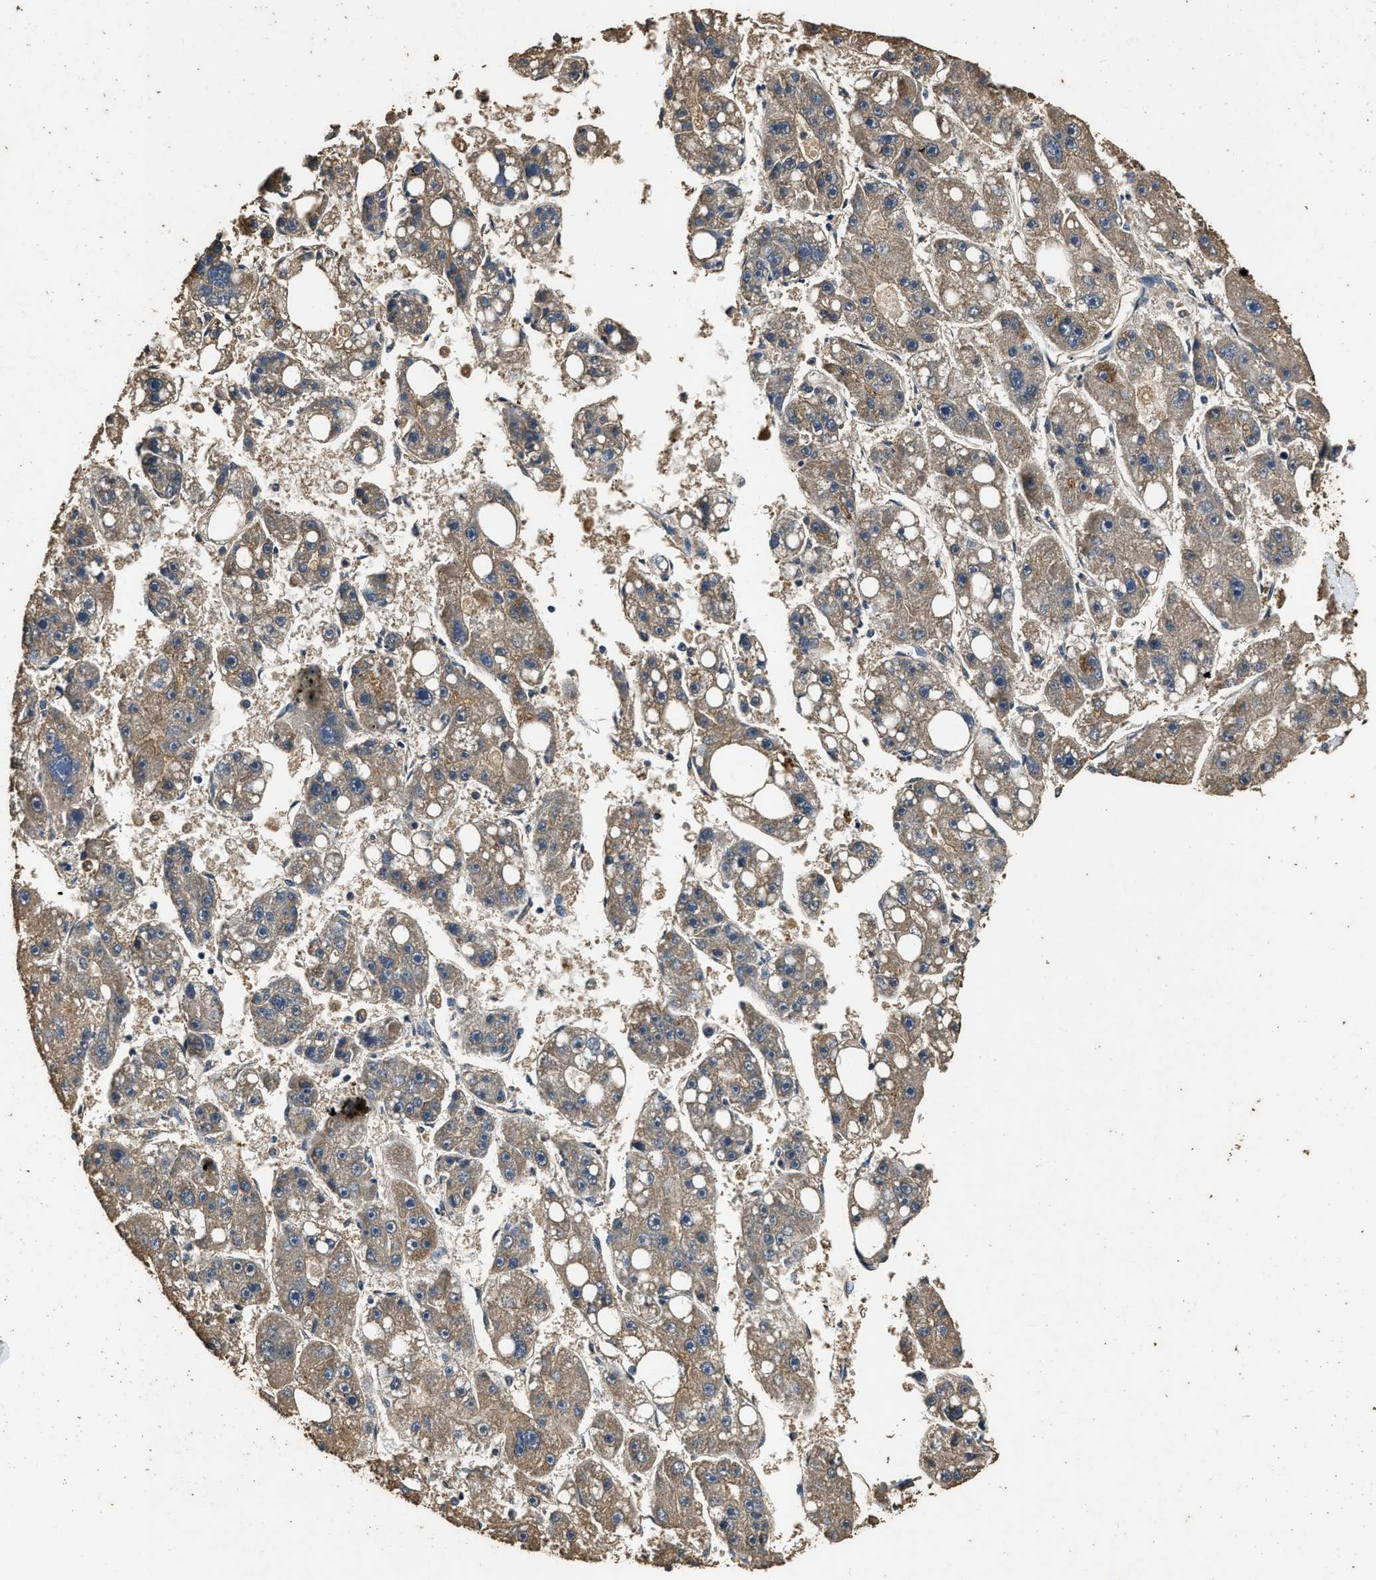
{"staining": {"intensity": "weak", "quantity": ">75%", "location": "cytoplasmic/membranous"}, "tissue": "liver cancer", "cell_type": "Tumor cells", "image_type": "cancer", "snomed": [{"axis": "morphology", "description": "Carcinoma, Hepatocellular, NOS"}, {"axis": "topography", "description": "Liver"}], "caption": "This photomicrograph displays IHC staining of human liver cancer, with low weak cytoplasmic/membranous positivity in about >75% of tumor cells.", "gene": "MIB1", "patient": {"sex": "female", "age": 61}}